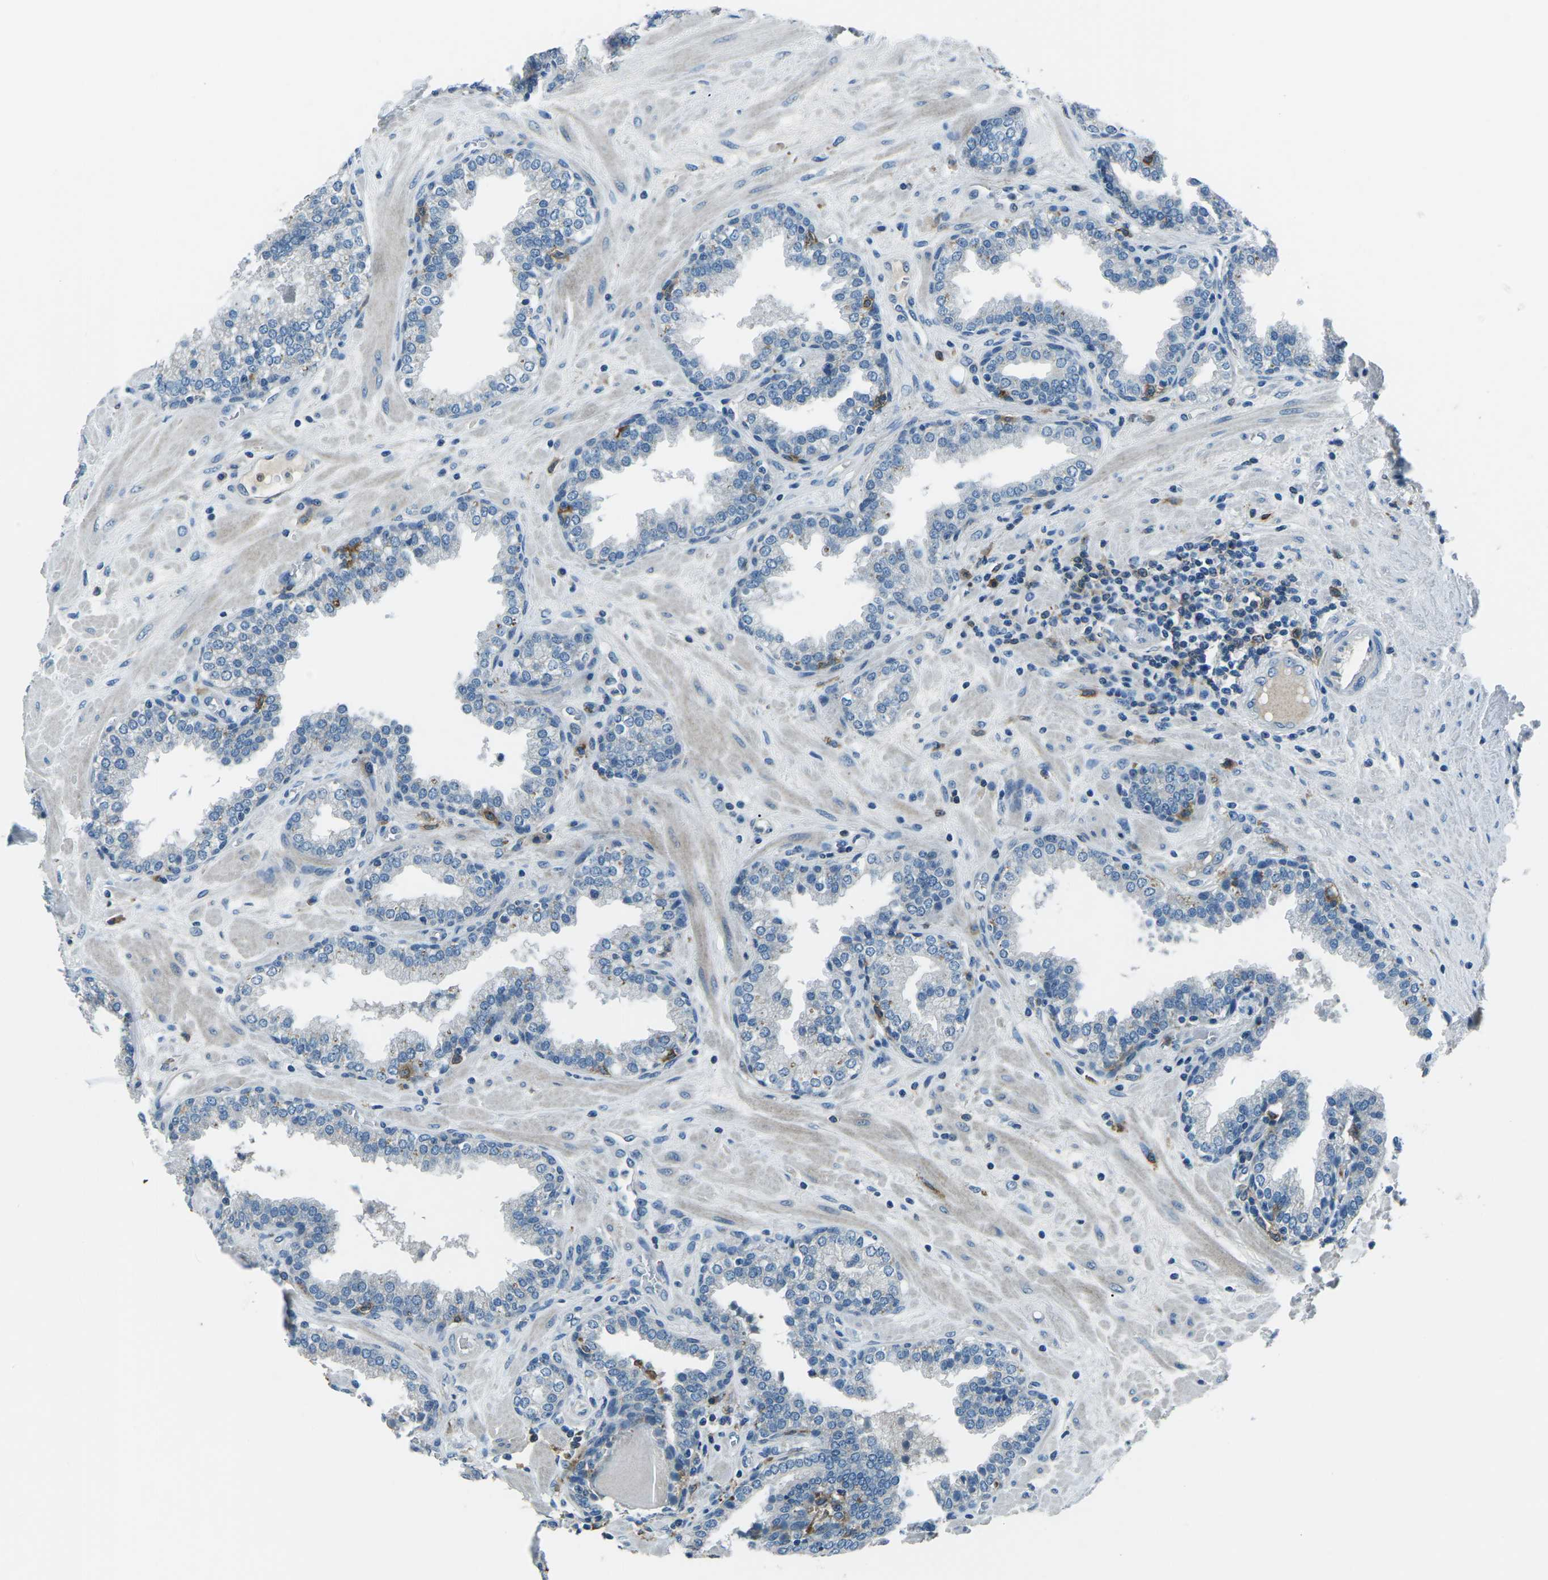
{"staining": {"intensity": "negative", "quantity": "none", "location": "none"}, "tissue": "prostate", "cell_type": "Glandular cells", "image_type": "normal", "snomed": [{"axis": "morphology", "description": "Normal tissue, NOS"}, {"axis": "topography", "description": "Prostate"}], "caption": "This is an IHC photomicrograph of unremarkable prostate. There is no staining in glandular cells.", "gene": "CD1D", "patient": {"sex": "male", "age": 51}}